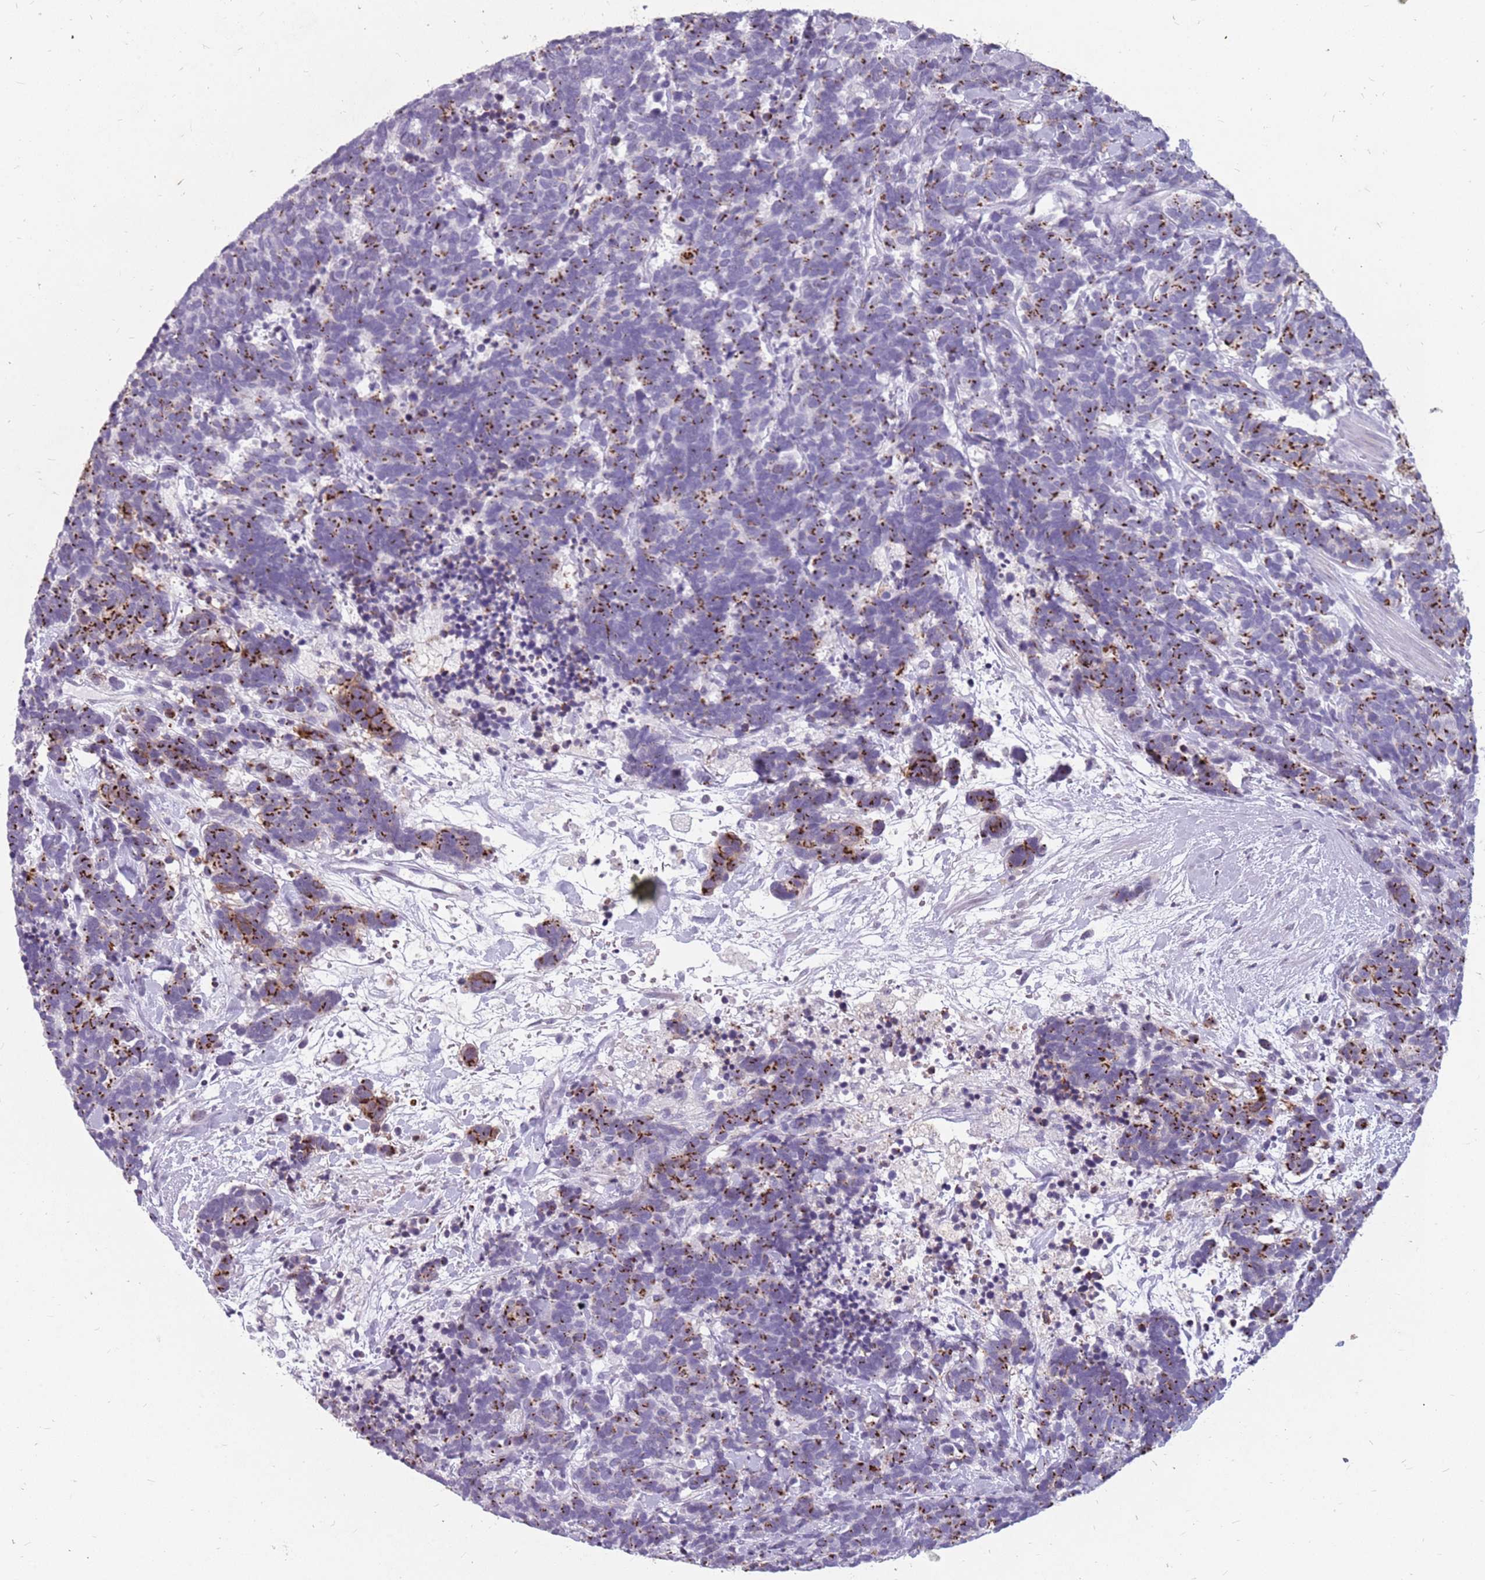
{"staining": {"intensity": "strong", "quantity": "25%-75%", "location": "cytoplasmic/membranous"}, "tissue": "carcinoid", "cell_type": "Tumor cells", "image_type": "cancer", "snomed": [{"axis": "morphology", "description": "Carcinoma, NOS"}, {"axis": "morphology", "description": "Carcinoid, malignant, NOS"}, {"axis": "topography", "description": "Prostate"}], "caption": "Human carcinoid stained with a protein marker exhibits strong staining in tumor cells.", "gene": "NEK6", "patient": {"sex": "male", "age": 57}}